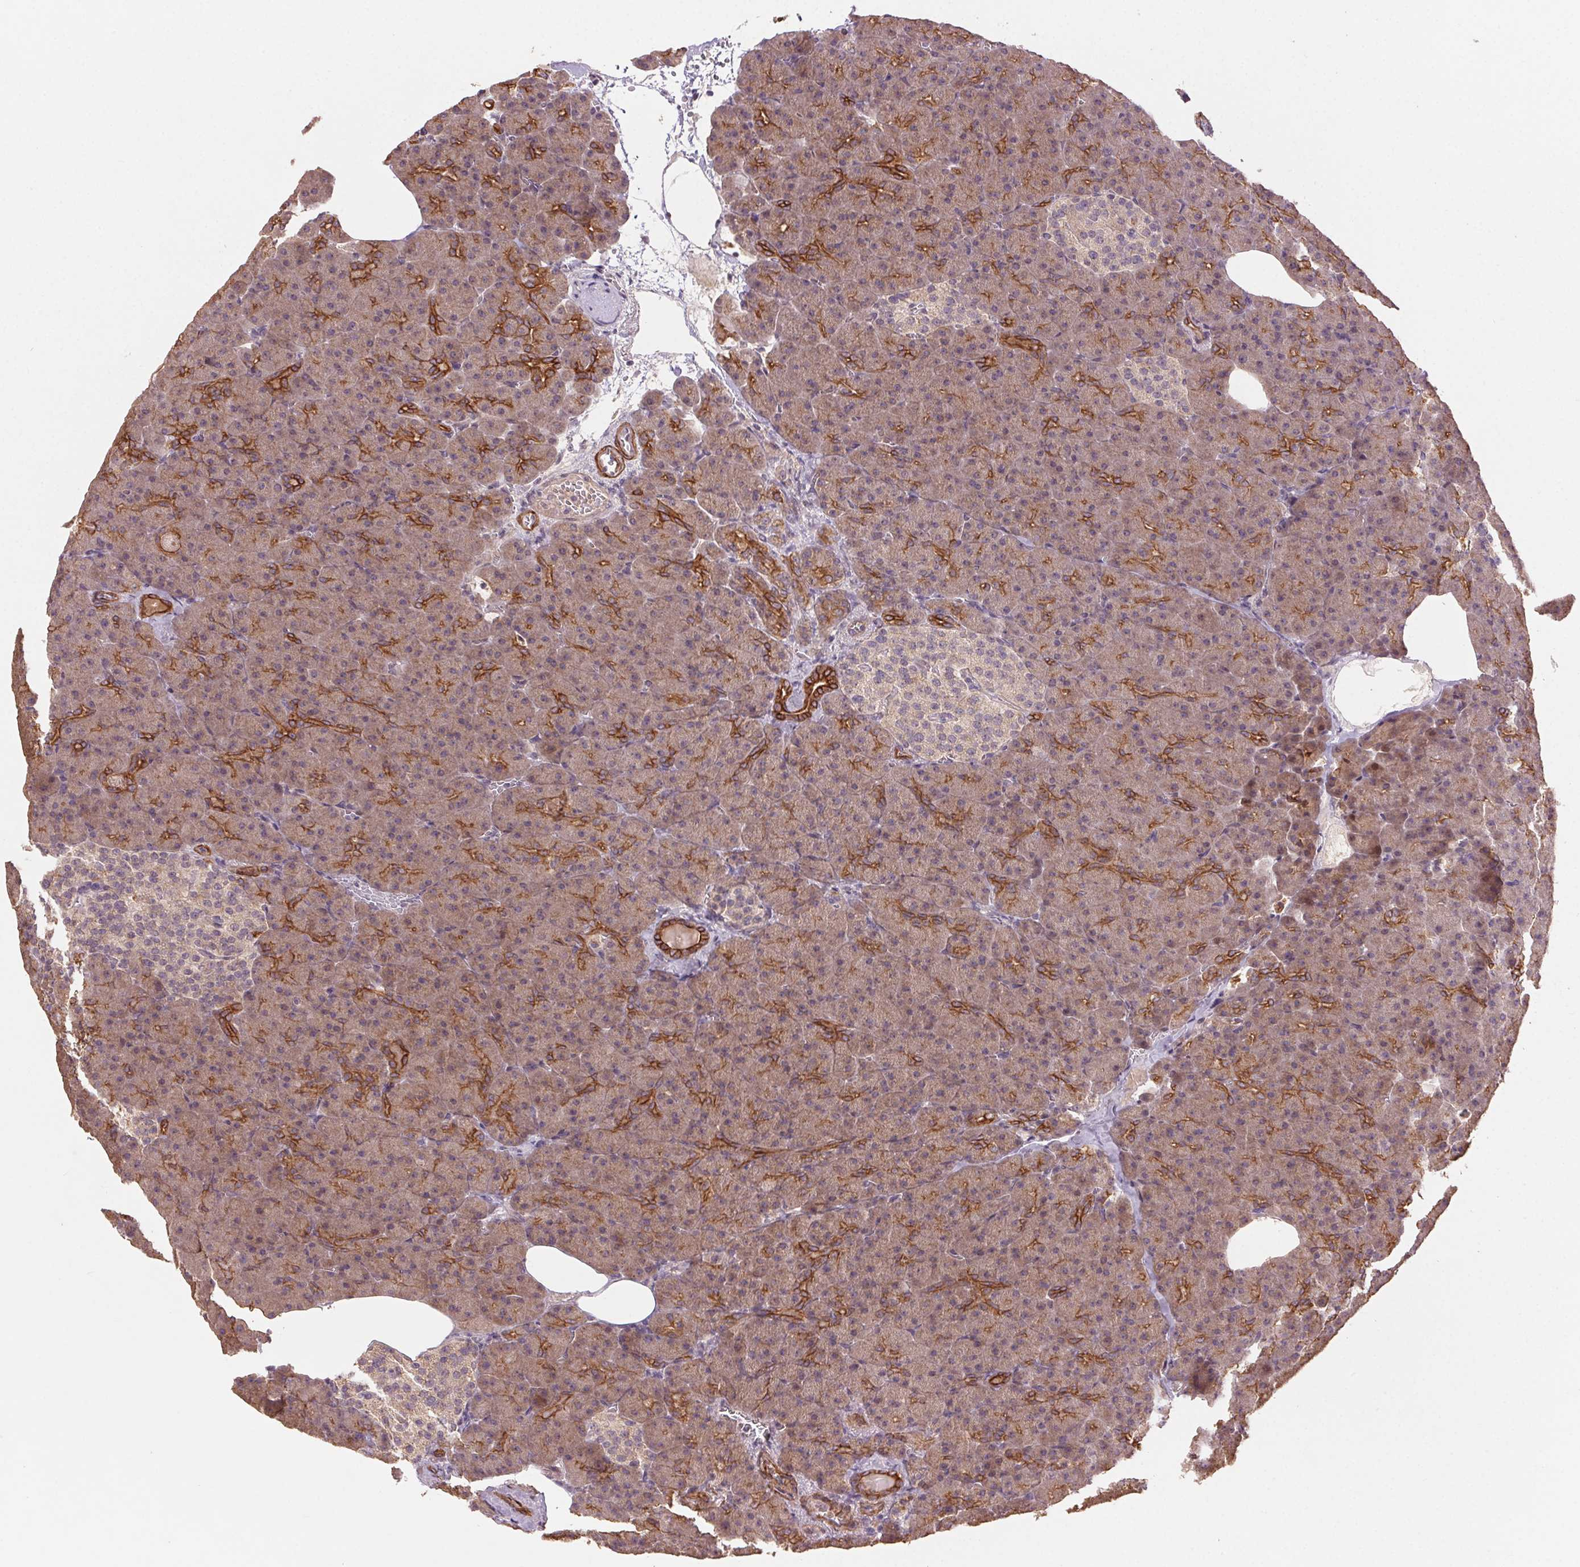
{"staining": {"intensity": "strong", "quantity": "25%-75%", "location": "cytoplasmic/membranous"}, "tissue": "pancreas", "cell_type": "Exocrine glandular cells", "image_type": "normal", "snomed": [{"axis": "morphology", "description": "Normal tissue, NOS"}, {"axis": "topography", "description": "Pancreas"}], "caption": "Normal pancreas was stained to show a protein in brown. There is high levels of strong cytoplasmic/membranous expression in approximately 25%-75% of exocrine glandular cells. Using DAB (brown) and hematoxylin (blue) stains, captured at high magnification using brightfield microscopy.", "gene": "SMLR1", "patient": {"sex": "female", "age": 74}}